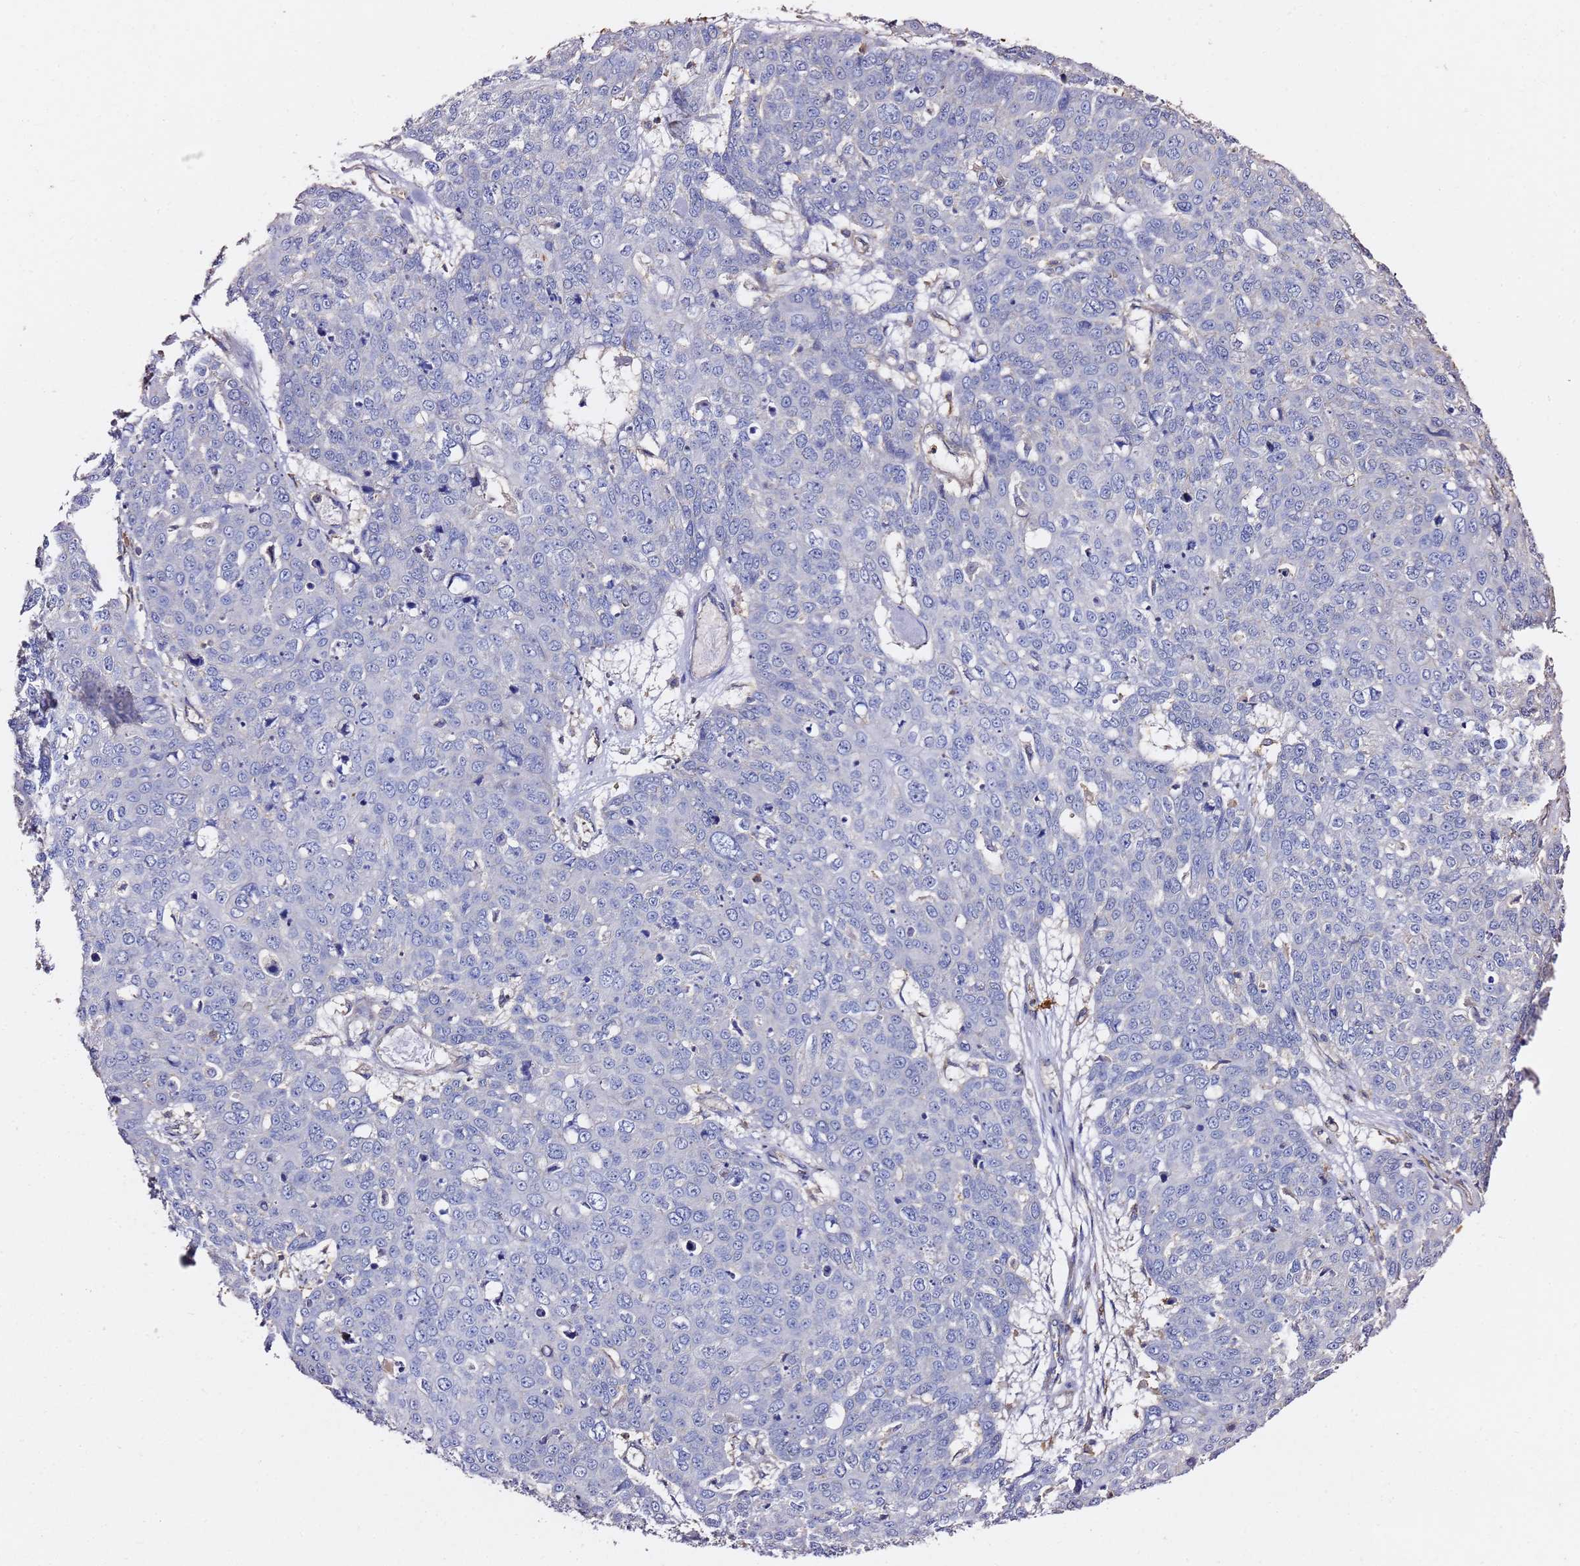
{"staining": {"intensity": "negative", "quantity": "none", "location": "none"}, "tissue": "skin cancer", "cell_type": "Tumor cells", "image_type": "cancer", "snomed": [{"axis": "morphology", "description": "Squamous cell carcinoma, NOS"}, {"axis": "topography", "description": "Skin"}], "caption": "Image shows no significant protein positivity in tumor cells of skin squamous cell carcinoma.", "gene": "ZFP36L2", "patient": {"sex": "male", "age": 71}}